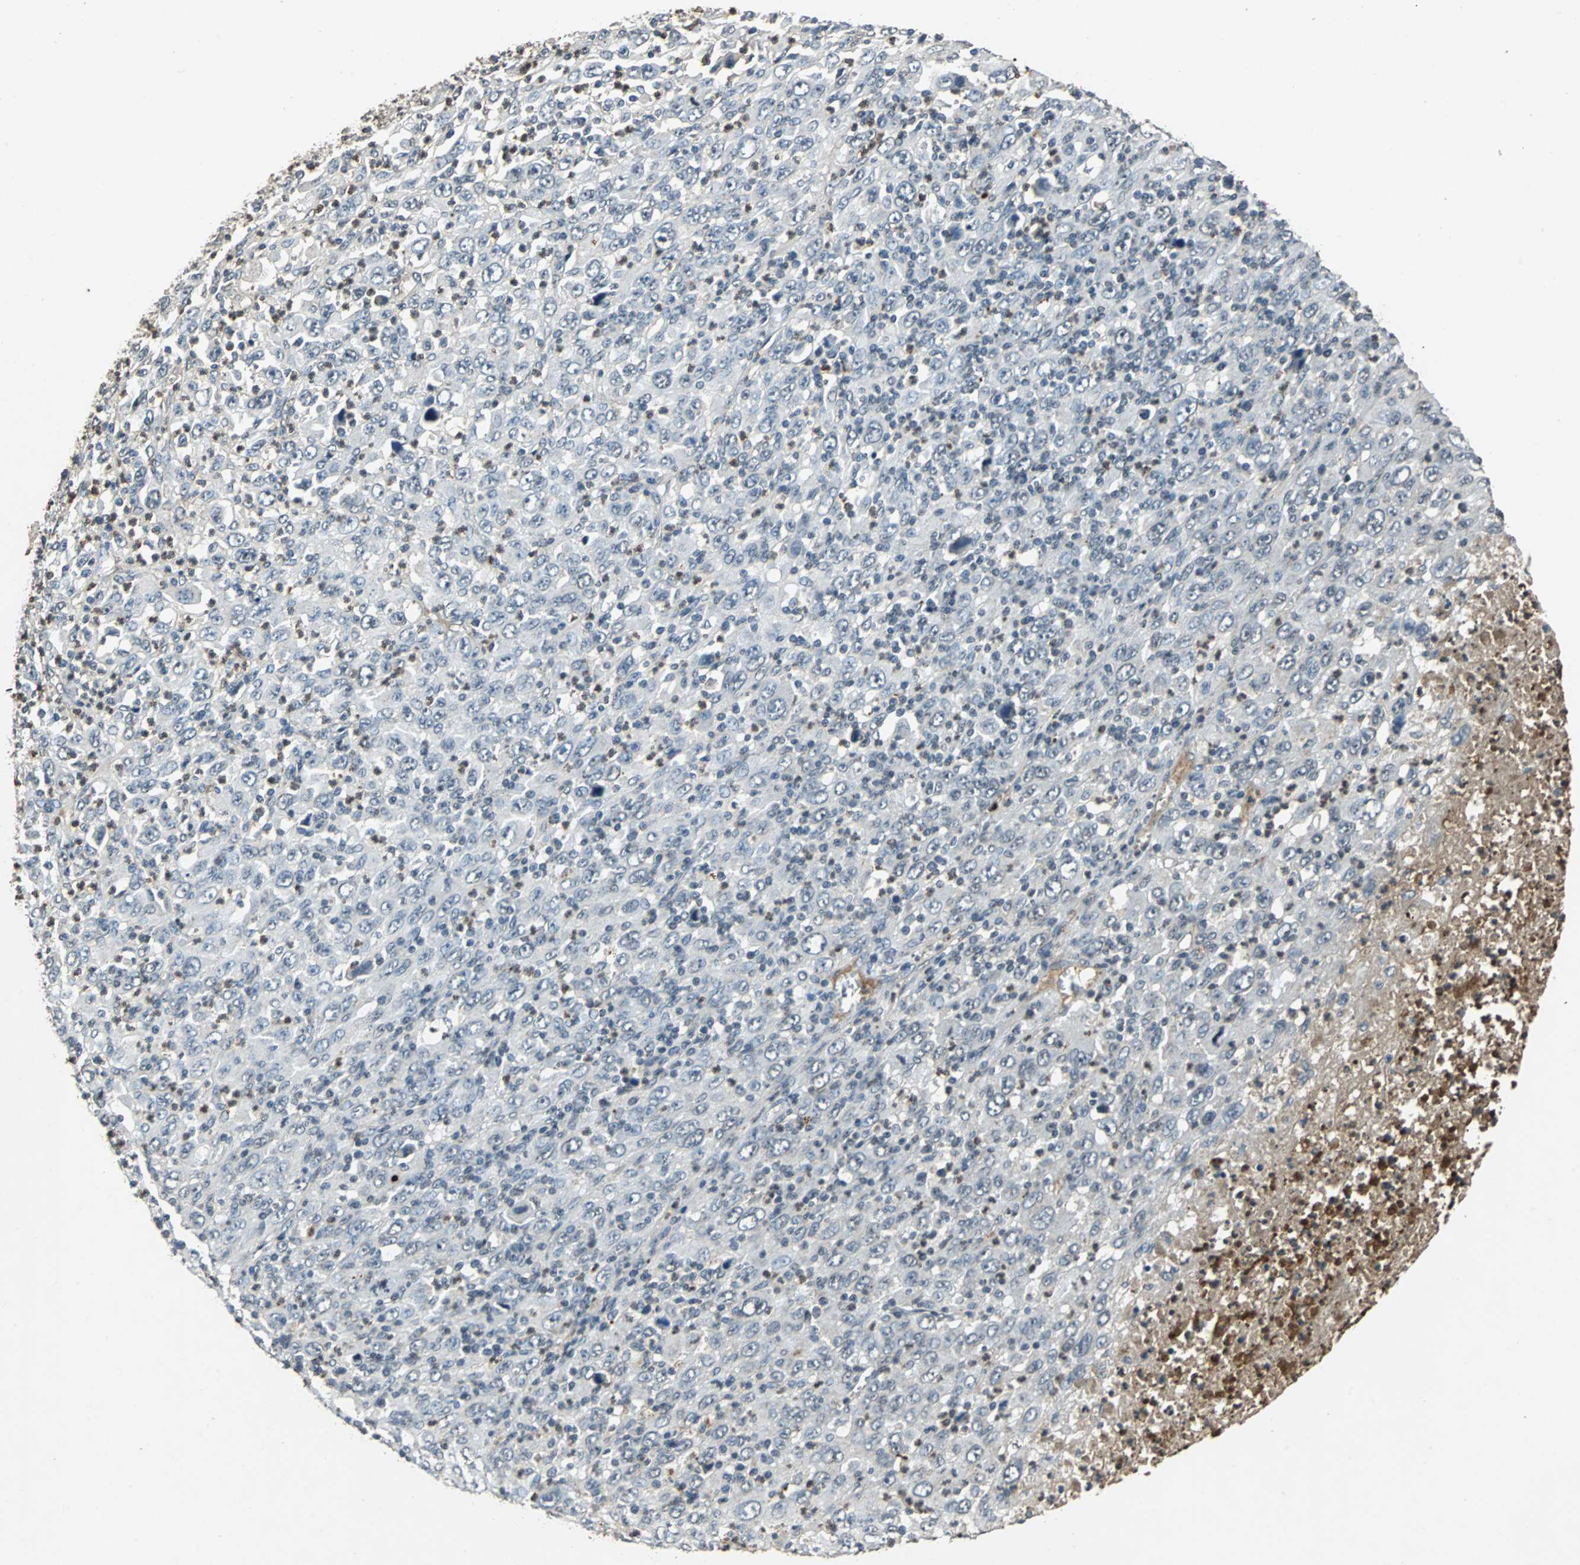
{"staining": {"intensity": "negative", "quantity": "none", "location": "none"}, "tissue": "melanoma", "cell_type": "Tumor cells", "image_type": "cancer", "snomed": [{"axis": "morphology", "description": "Malignant melanoma, Metastatic site"}, {"axis": "topography", "description": "Skin"}], "caption": "Immunohistochemistry histopathology image of melanoma stained for a protein (brown), which shows no staining in tumor cells.", "gene": "NAA10", "patient": {"sex": "female", "age": 56}}